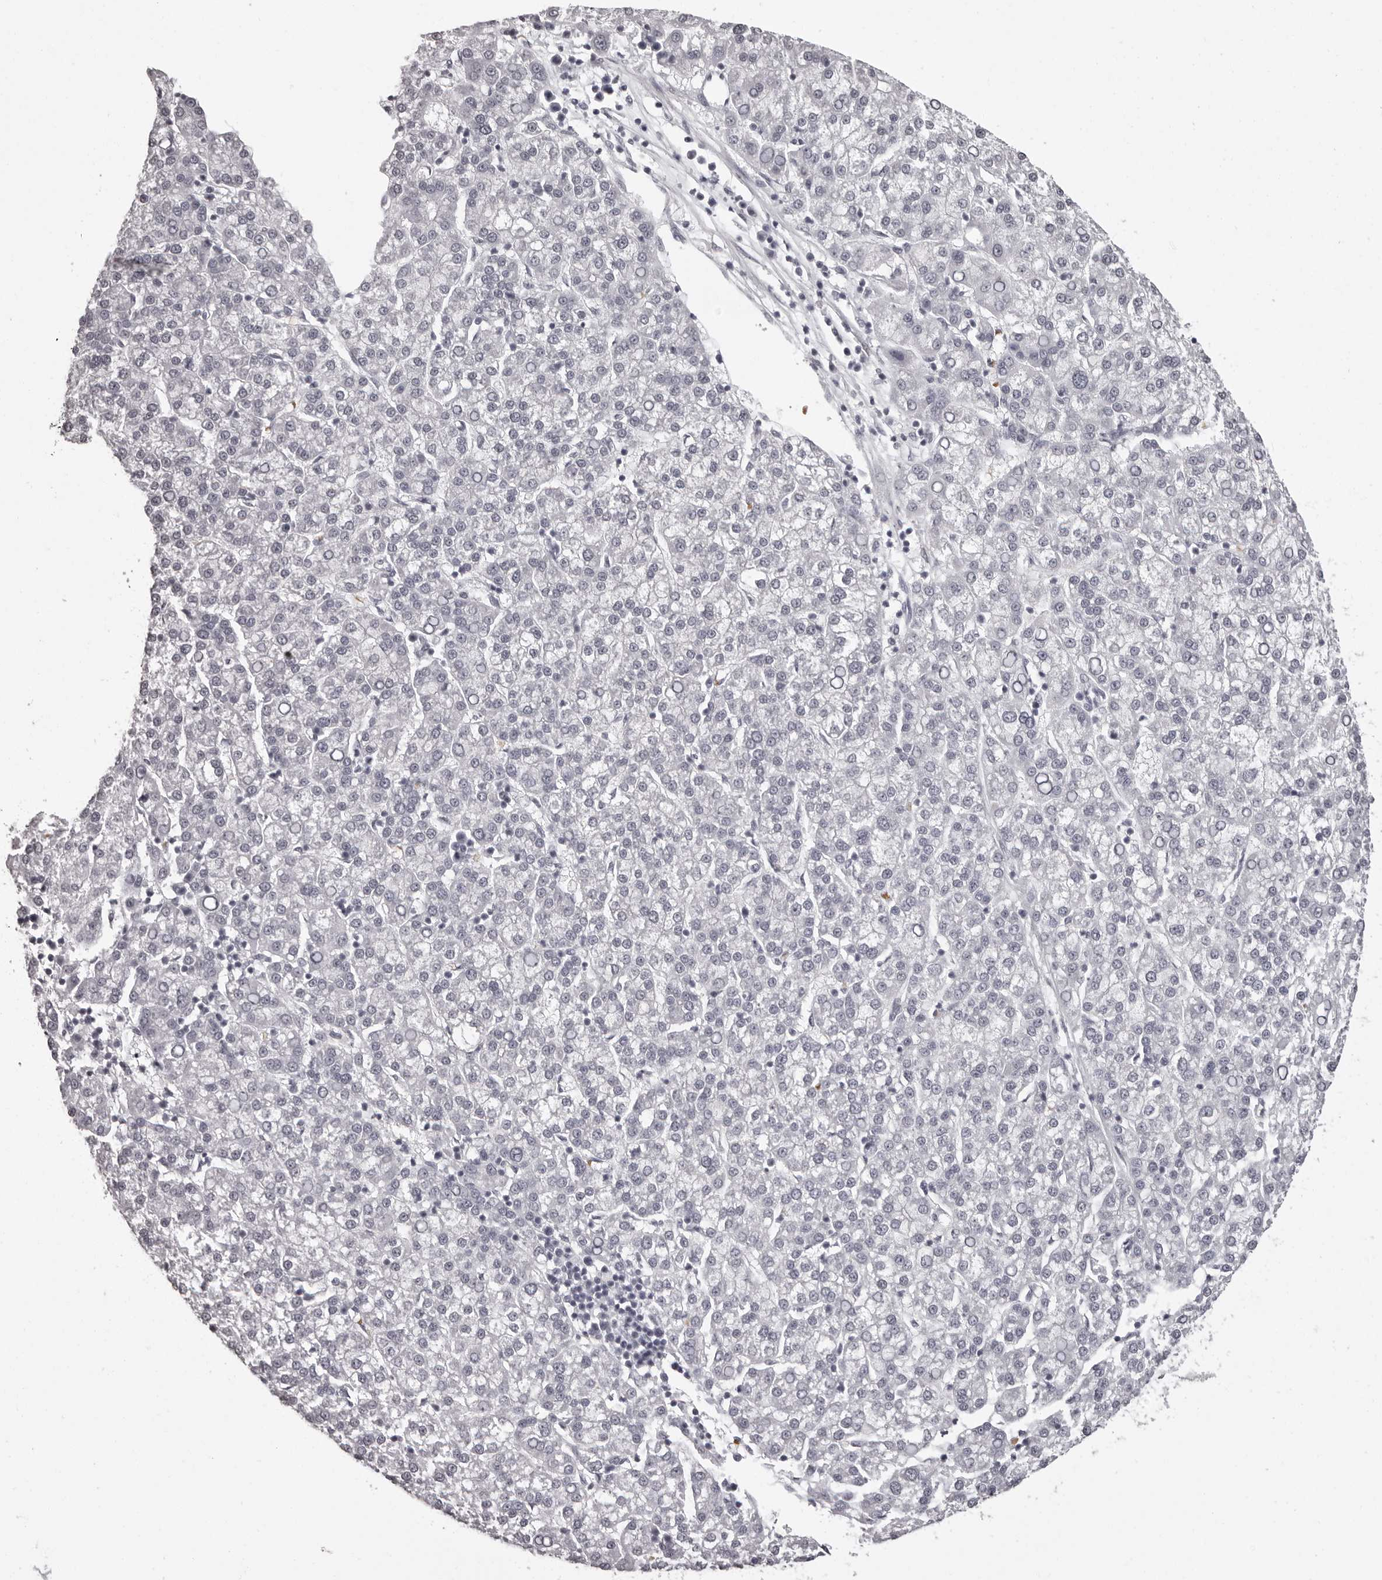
{"staining": {"intensity": "negative", "quantity": "none", "location": "none"}, "tissue": "liver cancer", "cell_type": "Tumor cells", "image_type": "cancer", "snomed": [{"axis": "morphology", "description": "Carcinoma, Hepatocellular, NOS"}, {"axis": "topography", "description": "Liver"}], "caption": "Immunohistochemistry (IHC) of hepatocellular carcinoma (liver) shows no positivity in tumor cells. (DAB immunohistochemistry (IHC), high magnification).", "gene": "C8orf74", "patient": {"sex": "female", "age": 58}}